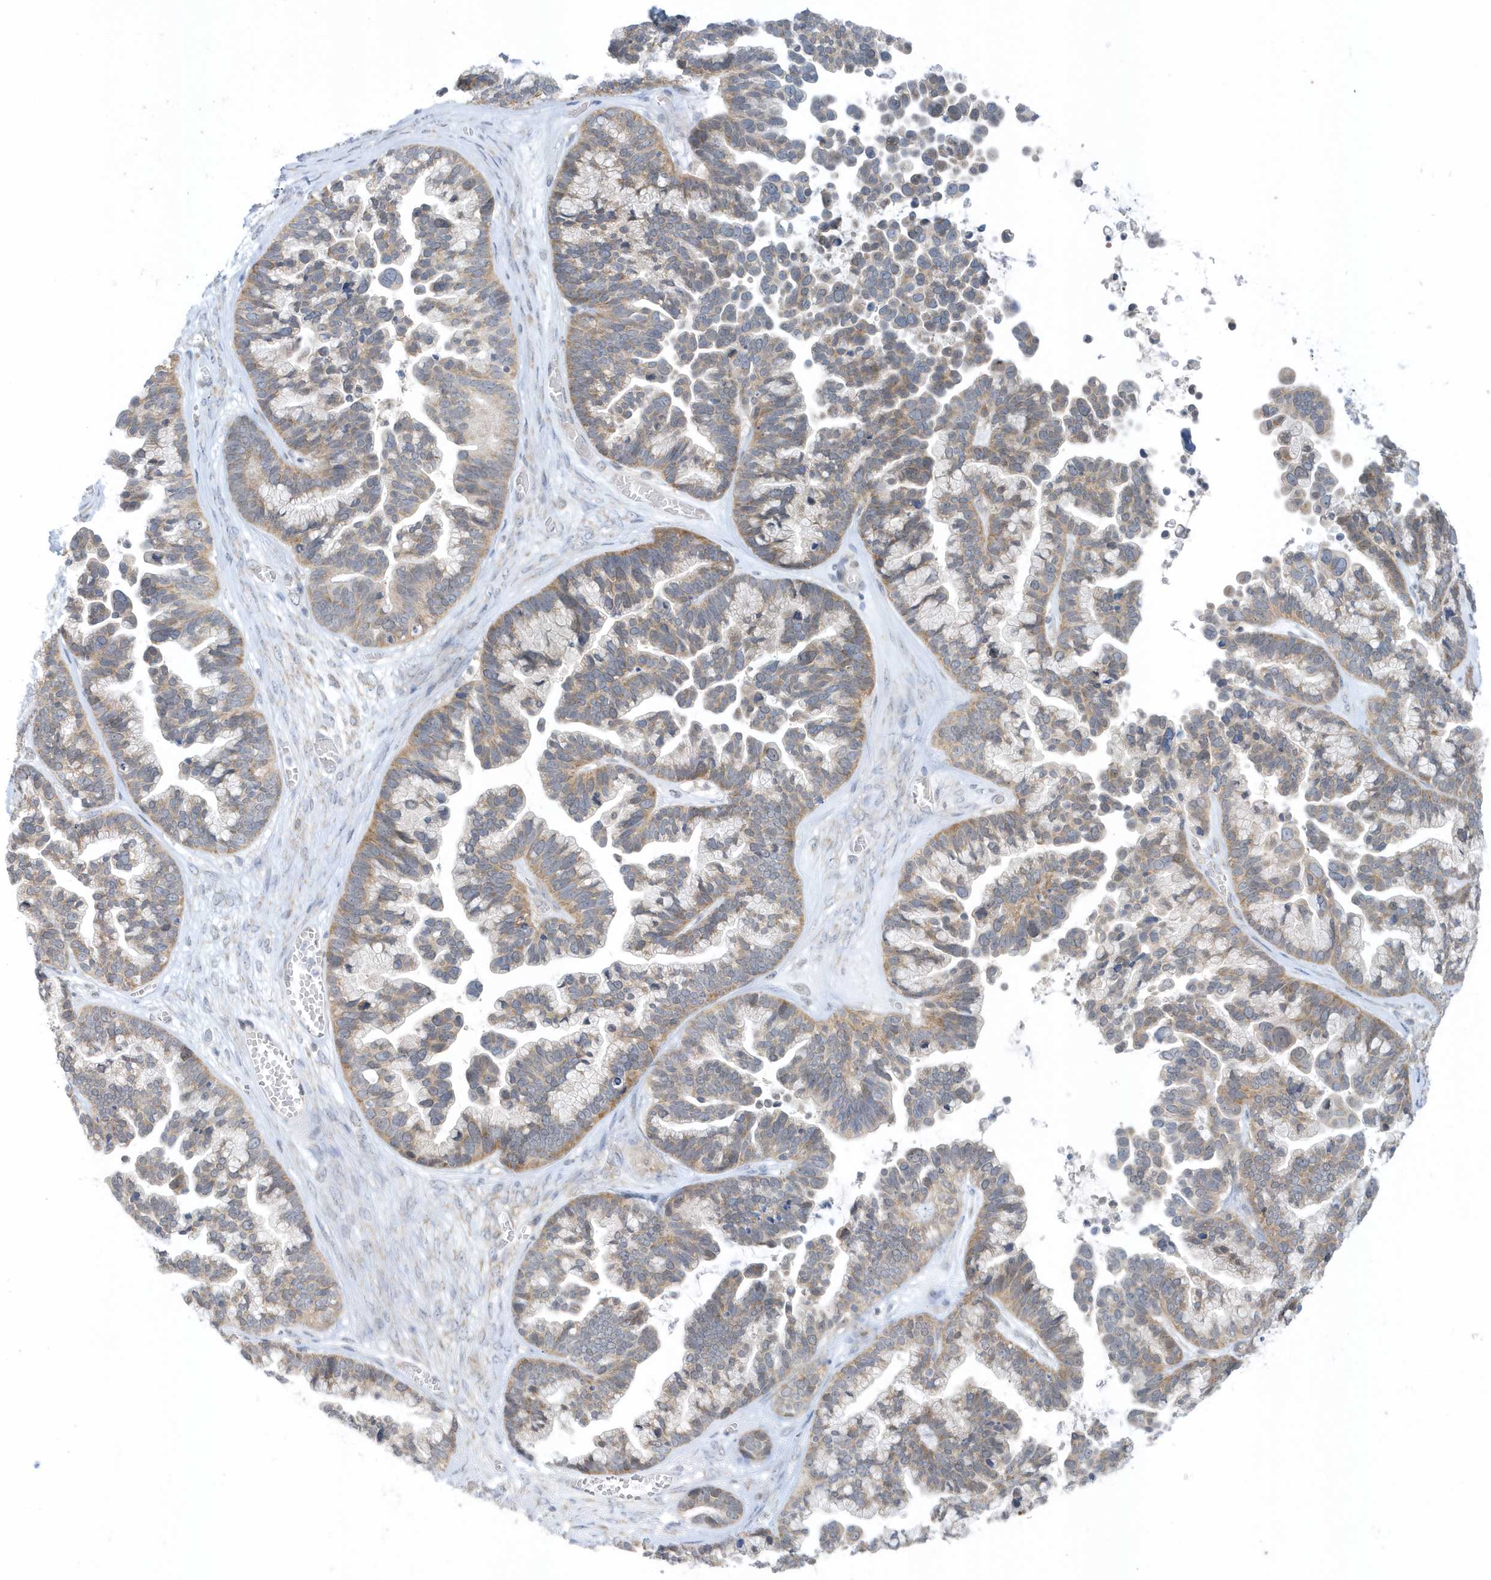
{"staining": {"intensity": "weak", "quantity": "25%-75%", "location": "cytoplasmic/membranous"}, "tissue": "ovarian cancer", "cell_type": "Tumor cells", "image_type": "cancer", "snomed": [{"axis": "morphology", "description": "Cystadenocarcinoma, serous, NOS"}, {"axis": "topography", "description": "Ovary"}], "caption": "Protein staining of ovarian serous cystadenocarcinoma tissue reveals weak cytoplasmic/membranous expression in about 25%-75% of tumor cells.", "gene": "SCN3A", "patient": {"sex": "female", "age": 56}}